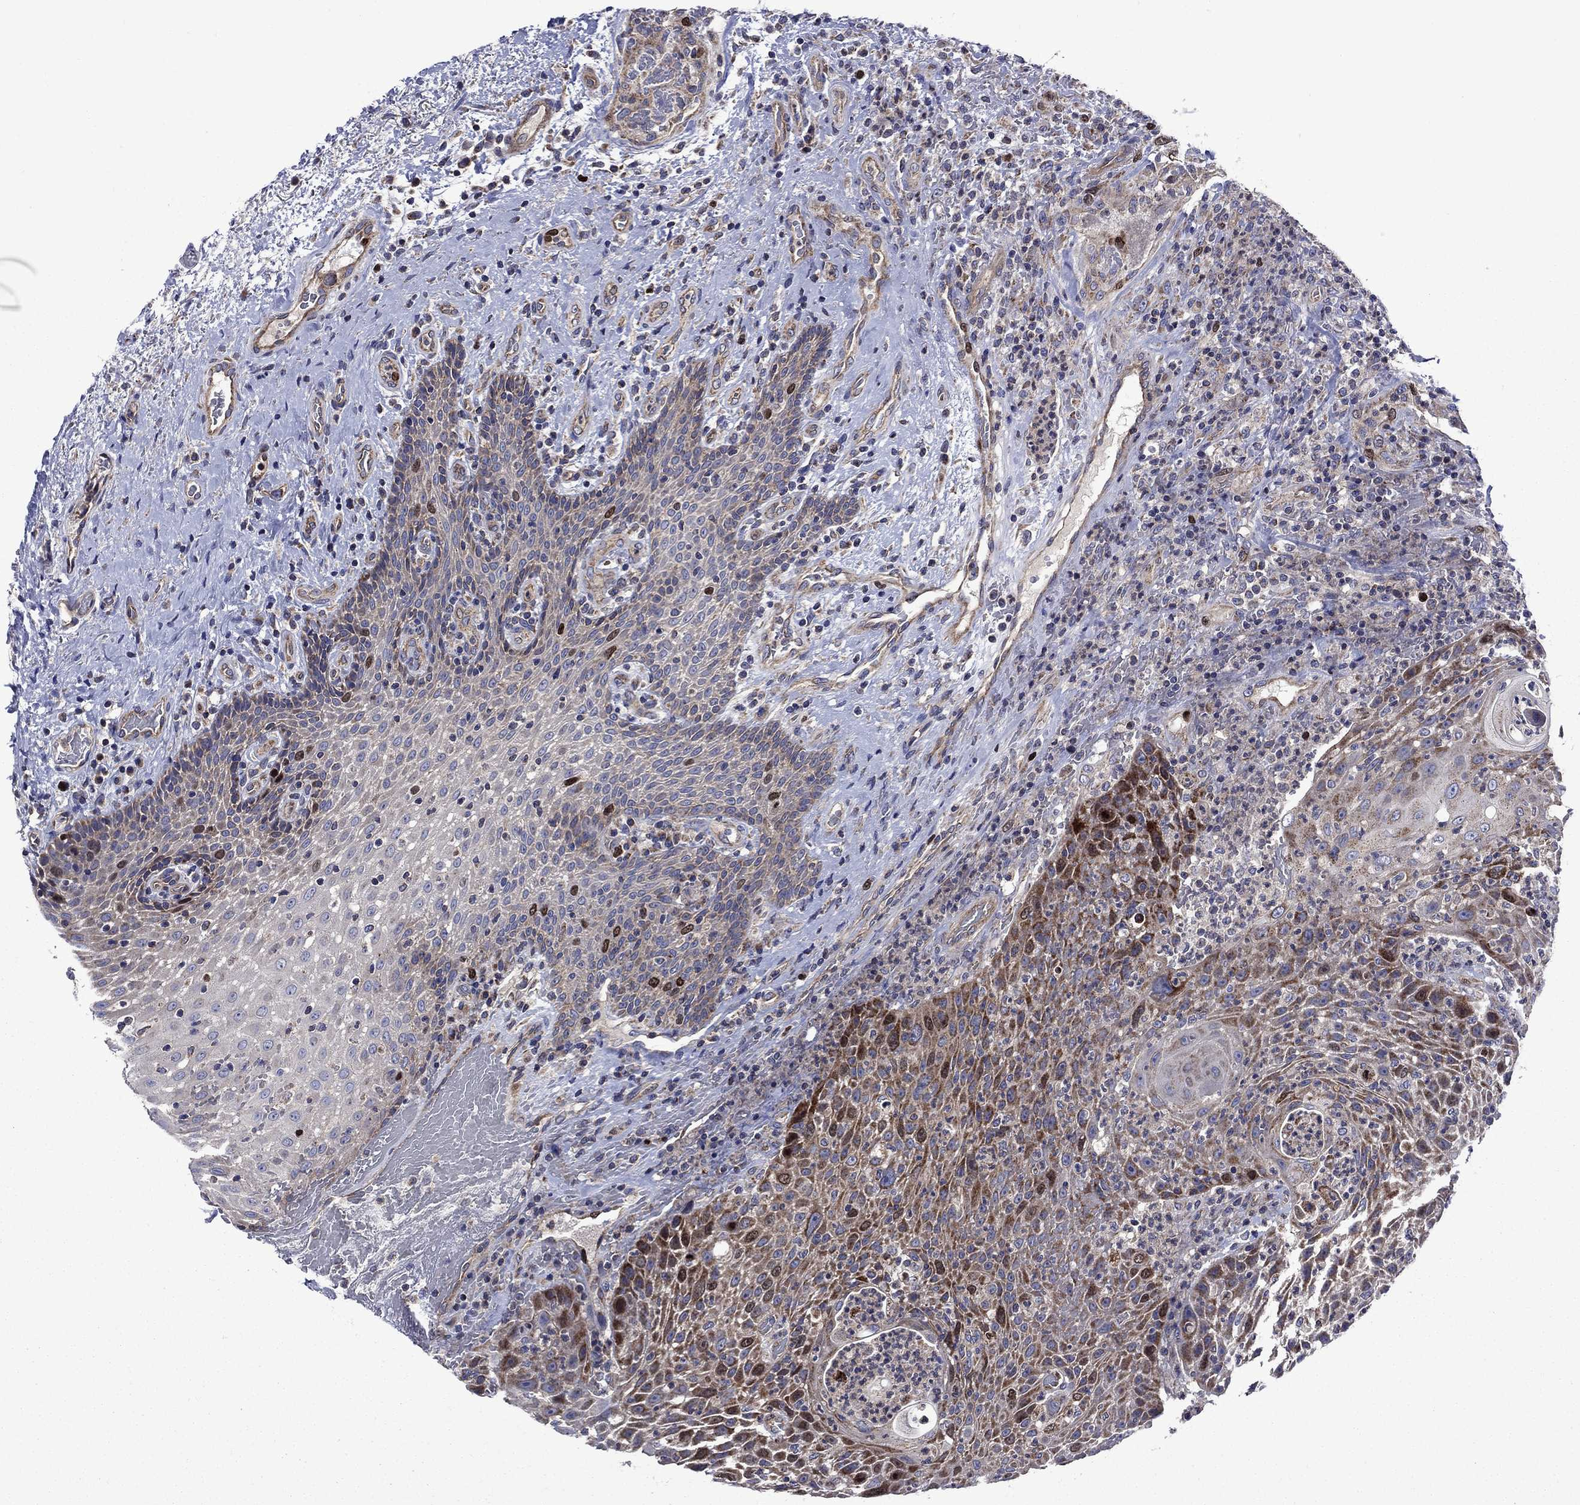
{"staining": {"intensity": "strong", "quantity": "<25%", "location": "cytoplasmic/membranous,nuclear"}, "tissue": "head and neck cancer", "cell_type": "Tumor cells", "image_type": "cancer", "snomed": [{"axis": "morphology", "description": "Squamous cell carcinoma, NOS"}, {"axis": "topography", "description": "Head-Neck"}], "caption": "Immunohistochemical staining of human head and neck cancer (squamous cell carcinoma) shows medium levels of strong cytoplasmic/membranous and nuclear protein expression in about <25% of tumor cells. (Stains: DAB (3,3'-diaminobenzidine) in brown, nuclei in blue, Microscopy: brightfield microscopy at high magnification).", "gene": "KIF22", "patient": {"sex": "male", "age": 69}}